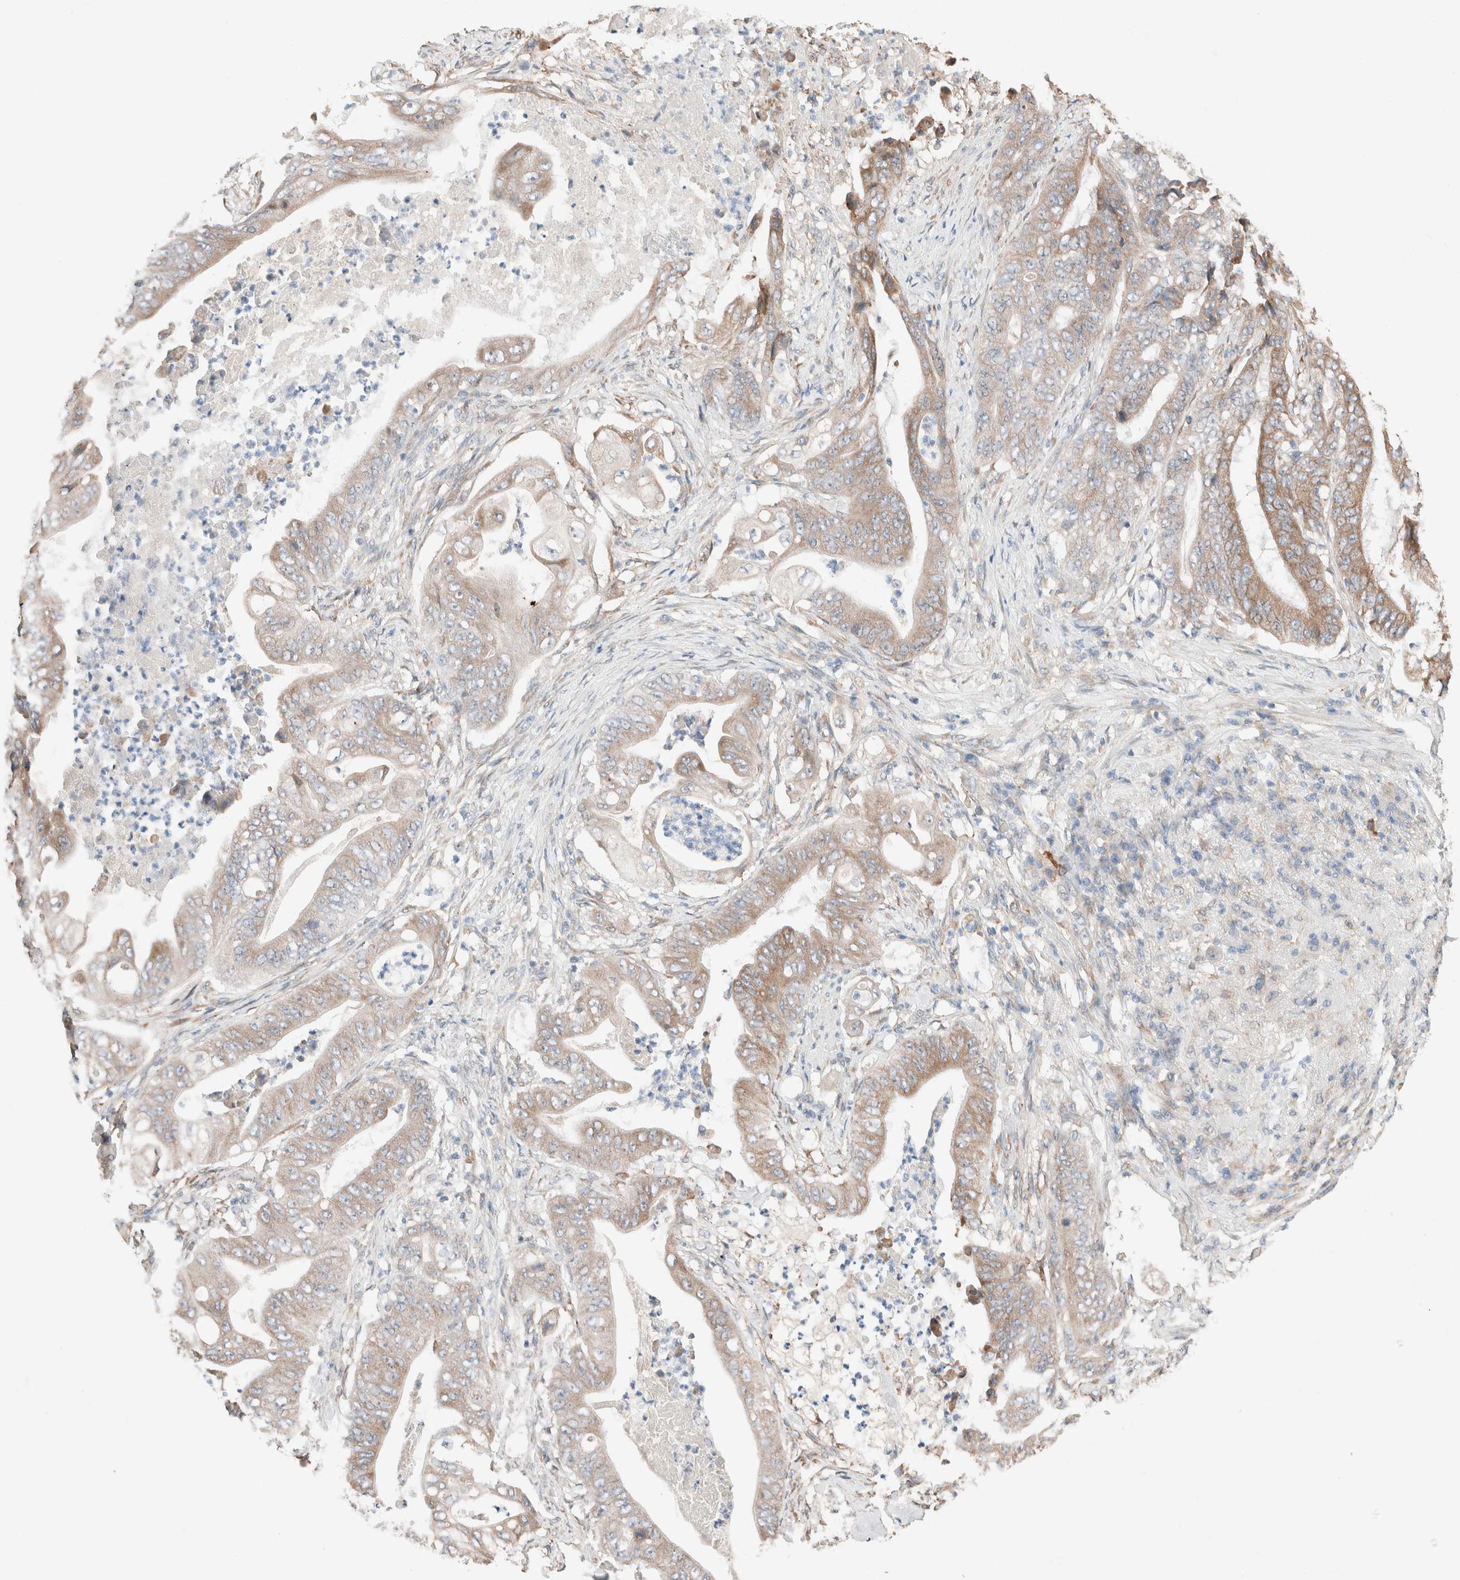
{"staining": {"intensity": "moderate", "quantity": ">75%", "location": "cytoplasmic/membranous"}, "tissue": "stomach cancer", "cell_type": "Tumor cells", "image_type": "cancer", "snomed": [{"axis": "morphology", "description": "Adenocarcinoma, NOS"}, {"axis": "topography", "description": "Stomach"}], "caption": "Human stomach adenocarcinoma stained with a protein marker displays moderate staining in tumor cells.", "gene": "PCM1", "patient": {"sex": "female", "age": 73}}